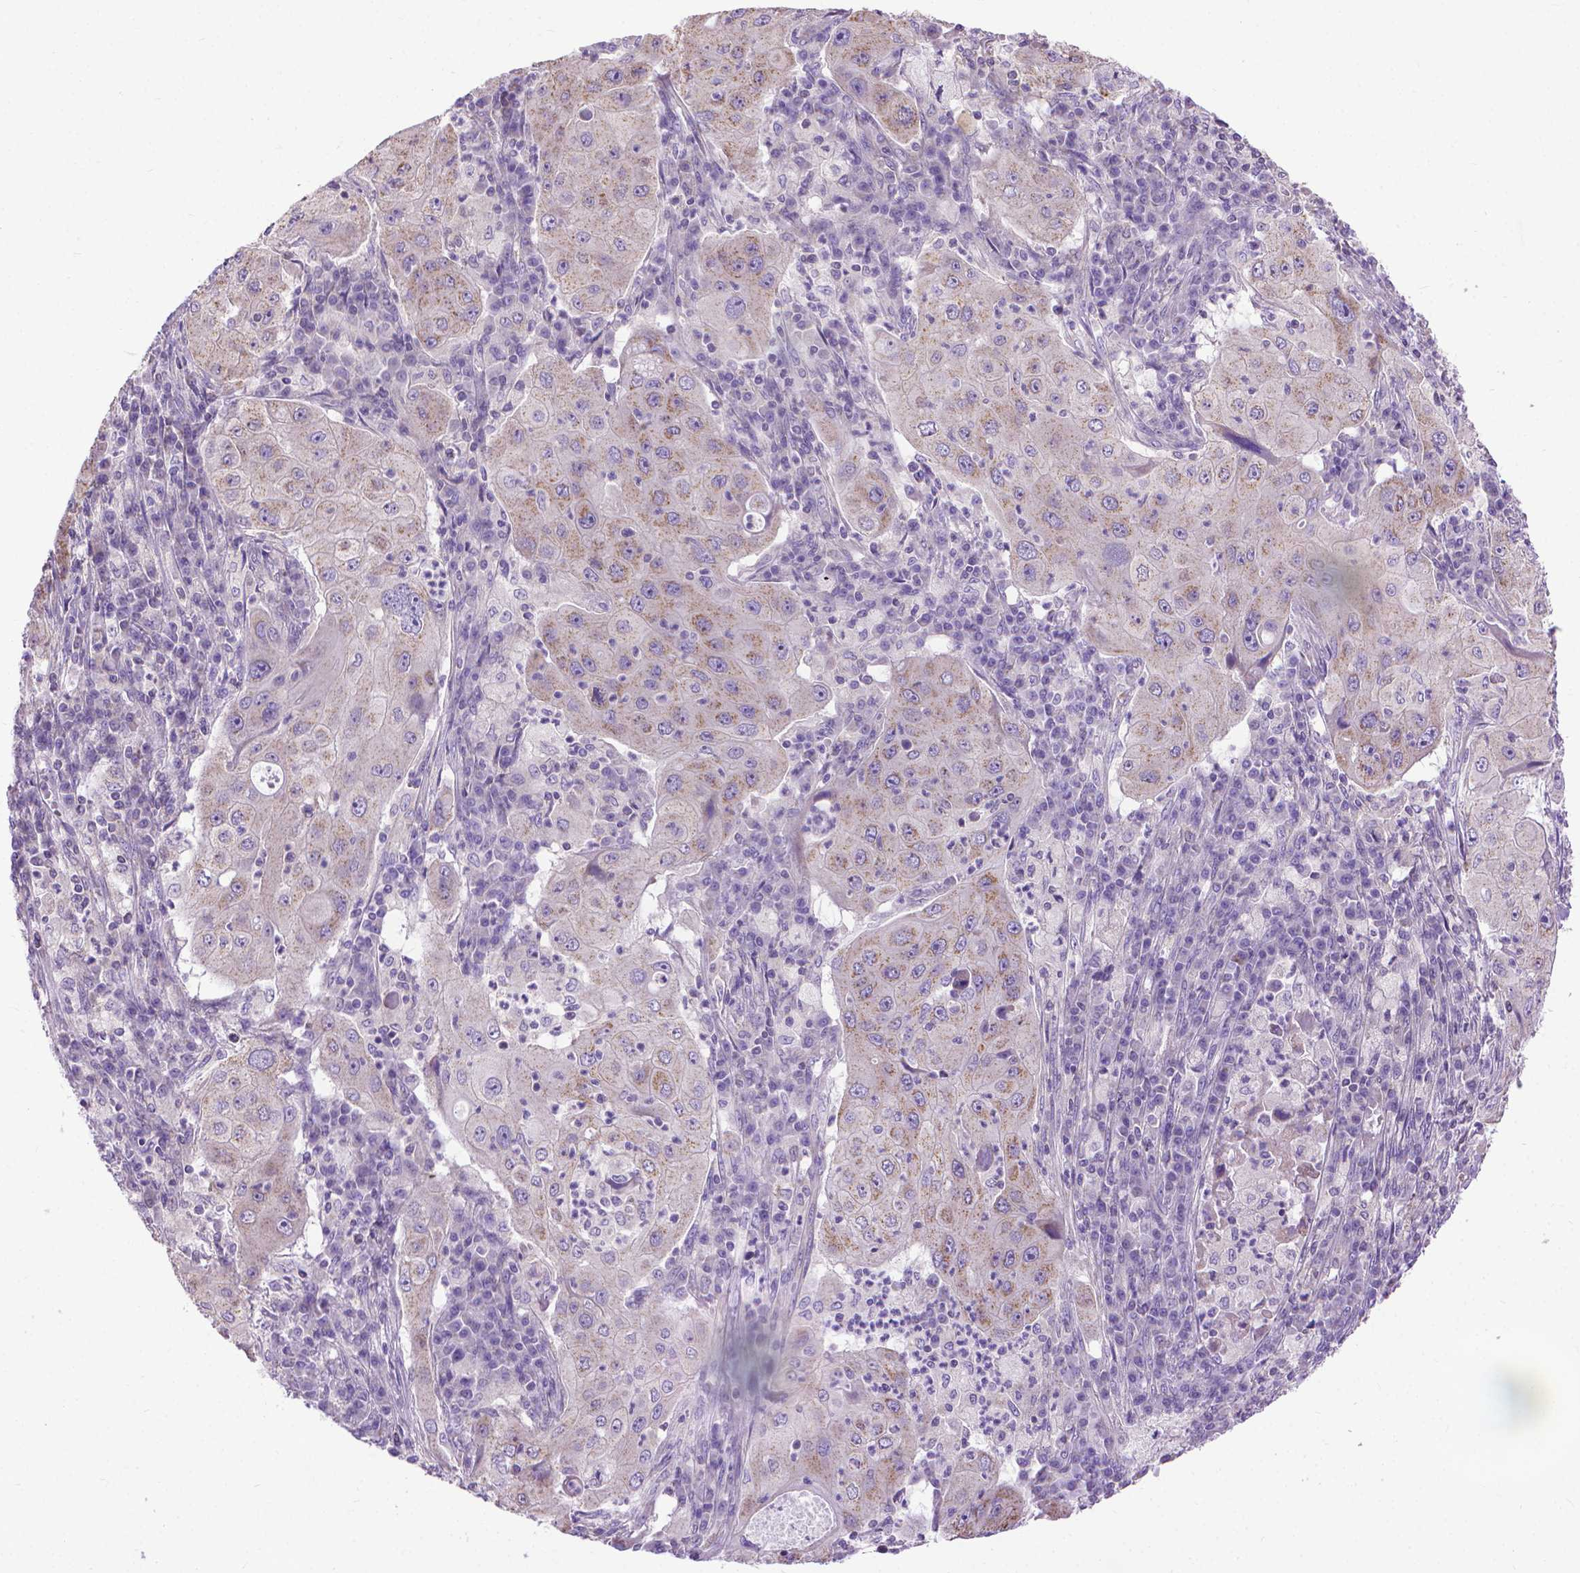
{"staining": {"intensity": "weak", "quantity": "25%-75%", "location": "cytoplasmic/membranous"}, "tissue": "lung cancer", "cell_type": "Tumor cells", "image_type": "cancer", "snomed": [{"axis": "morphology", "description": "Squamous cell carcinoma, NOS"}, {"axis": "topography", "description": "Lung"}], "caption": "Immunohistochemical staining of human squamous cell carcinoma (lung) shows low levels of weak cytoplasmic/membranous protein positivity in approximately 25%-75% of tumor cells.", "gene": "SYN1", "patient": {"sex": "female", "age": 59}}